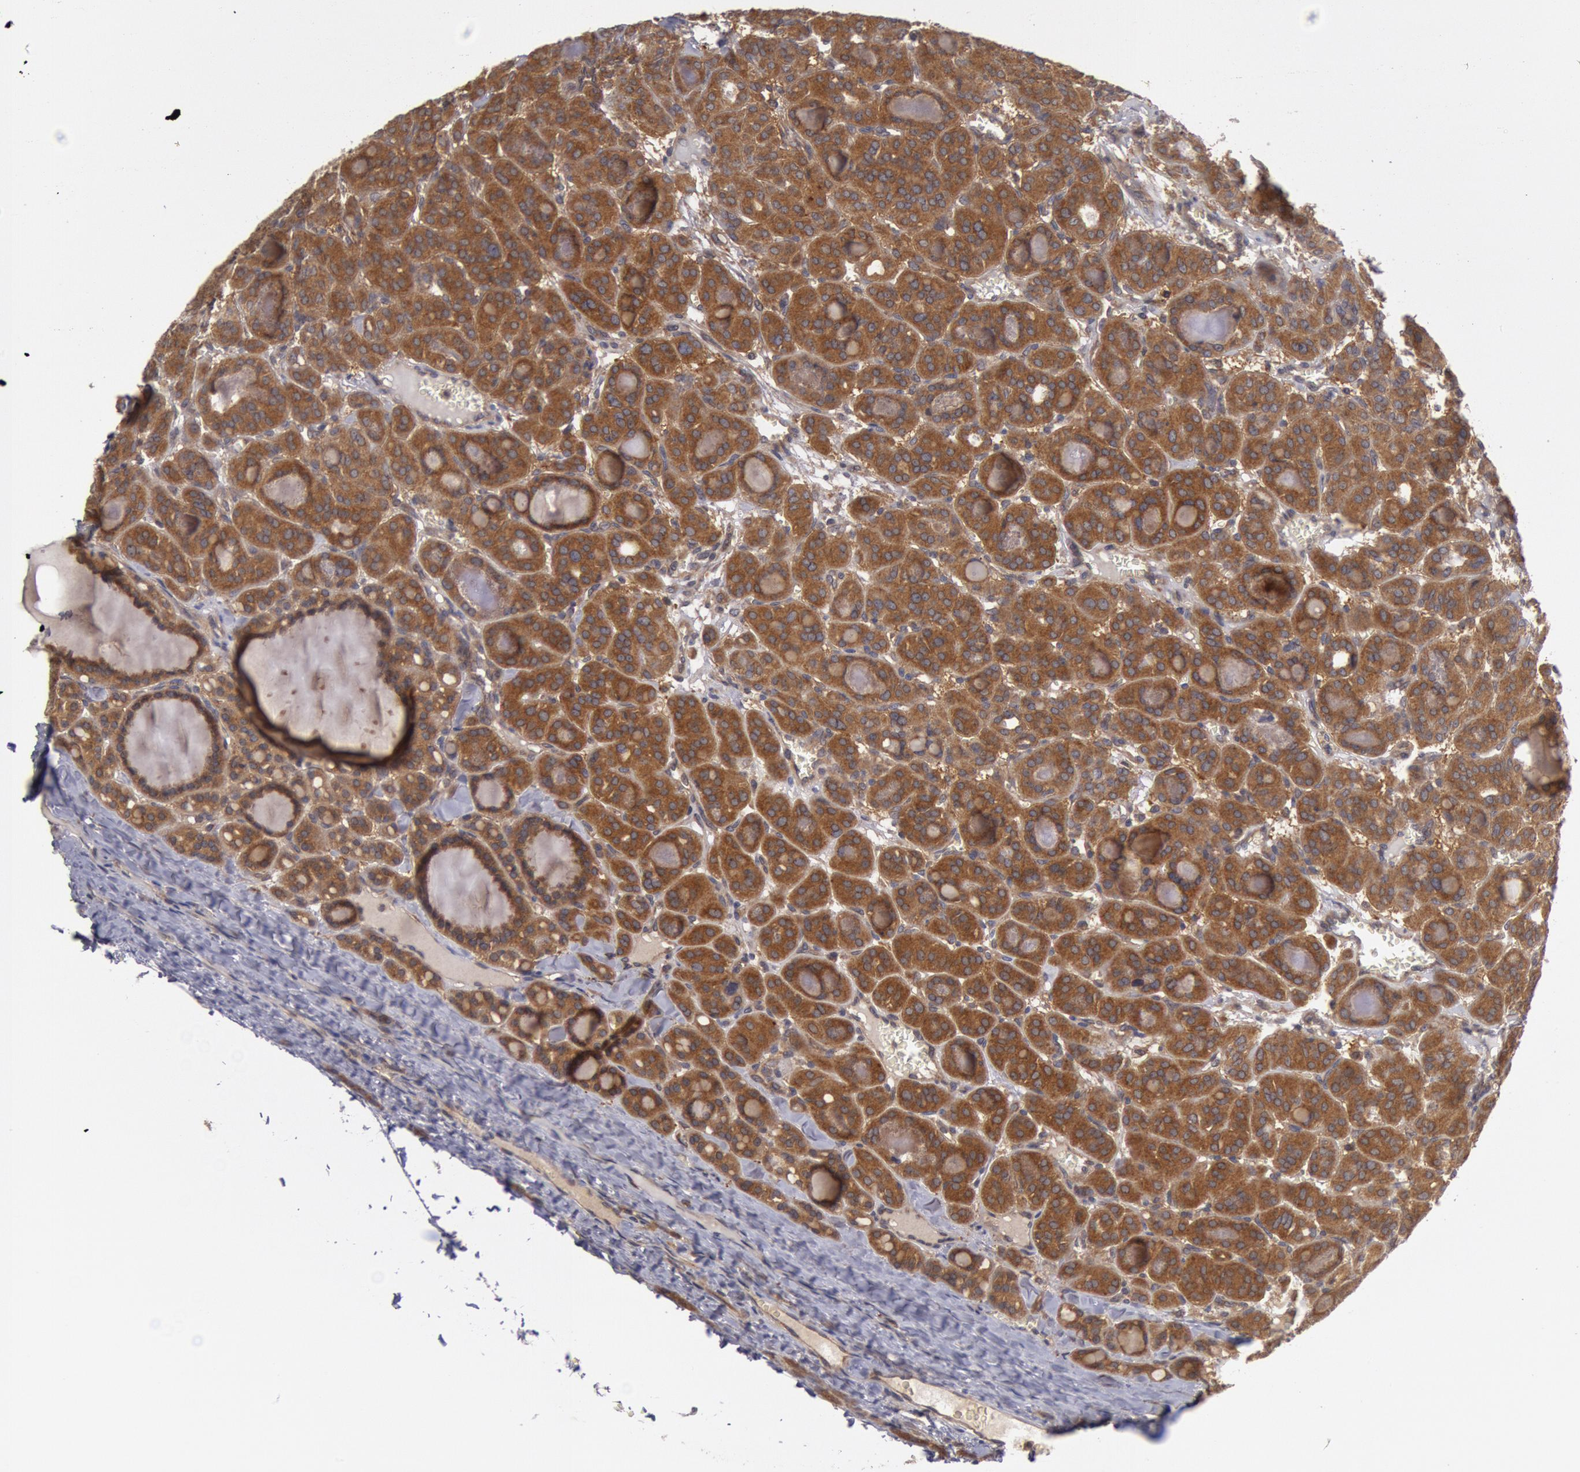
{"staining": {"intensity": "strong", "quantity": ">75%", "location": "cytoplasmic/membranous"}, "tissue": "thyroid cancer", "cell_type": "Tumor cells", "image_type": "cancer", "snomed": [{"axis": "morphology", "description": "Follicular adenoma carcinoma, NOS"}, {"axis": "topography", "description": "Thyroid gland"}], "caption": "A high amount of strong cytoplasmic/membranous positivity is identified in about >75% of tumor cells in thyroid cancer (follicular adenoma carcinoma) tissue.", "gene": "BRAF", "patient": {"sex": "female", "age": 71}}